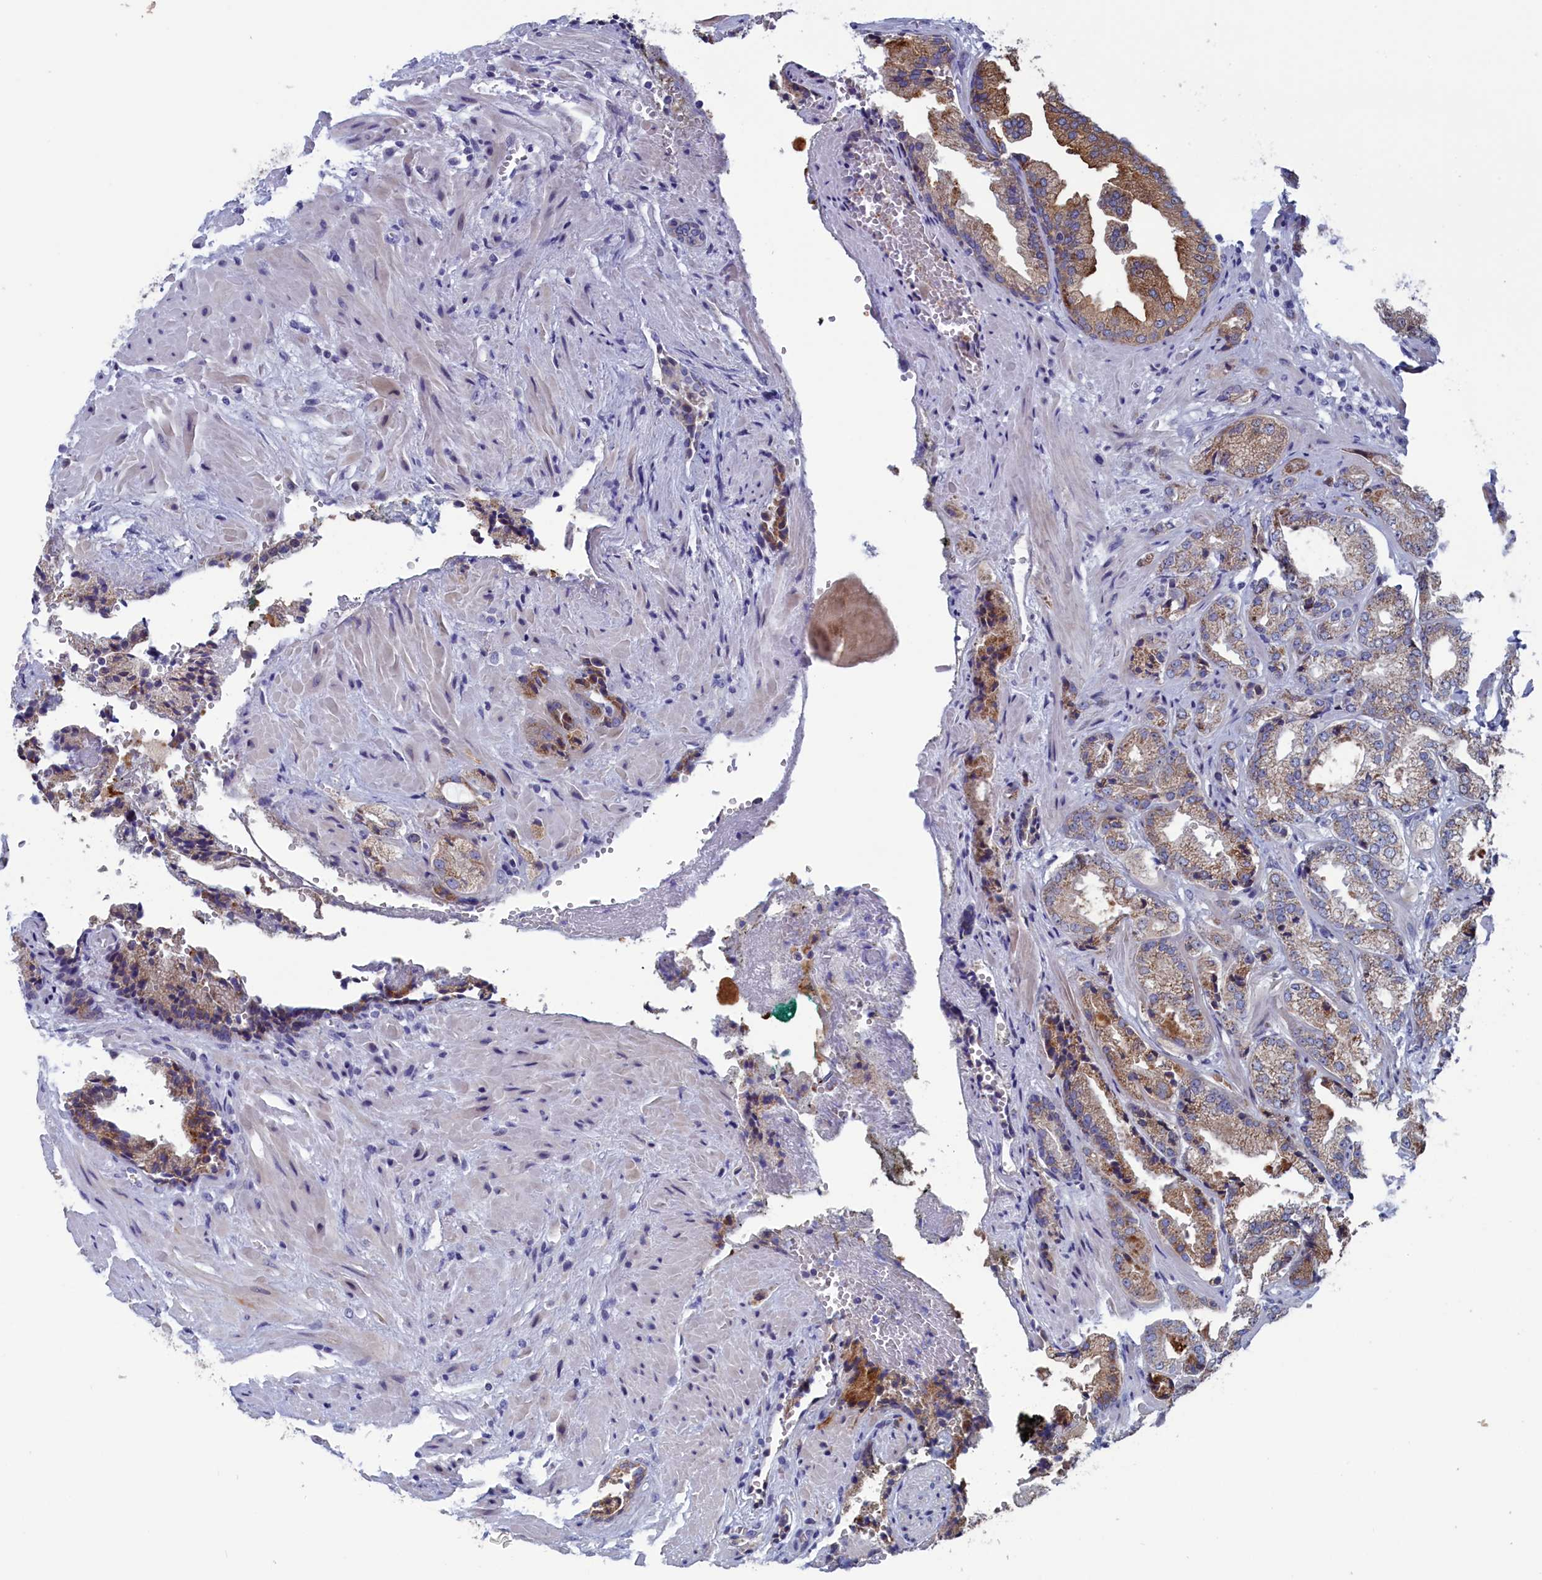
{"staining": {"intensity": "moderate", "quantity": ">75%", "location": "cytoplasmic/membranous"}, "tissue": "prostate cancer", "cell_type": "Tumor cells", "image_type": "cancer", "snomed": [{"axis": "morphology", "description": "Adenocarcinoma, High grade"}, {"axis": "topography", "description": "Prostate"}], "caption": "Immunohistochemical staining of prostate cancer demonstrates medium levels of moderate cytoplasmic/membranous positivity in about >75% of tumor cells.", "gene": "NIBAN3", "patient": {"sex": "male", "age": 71}}